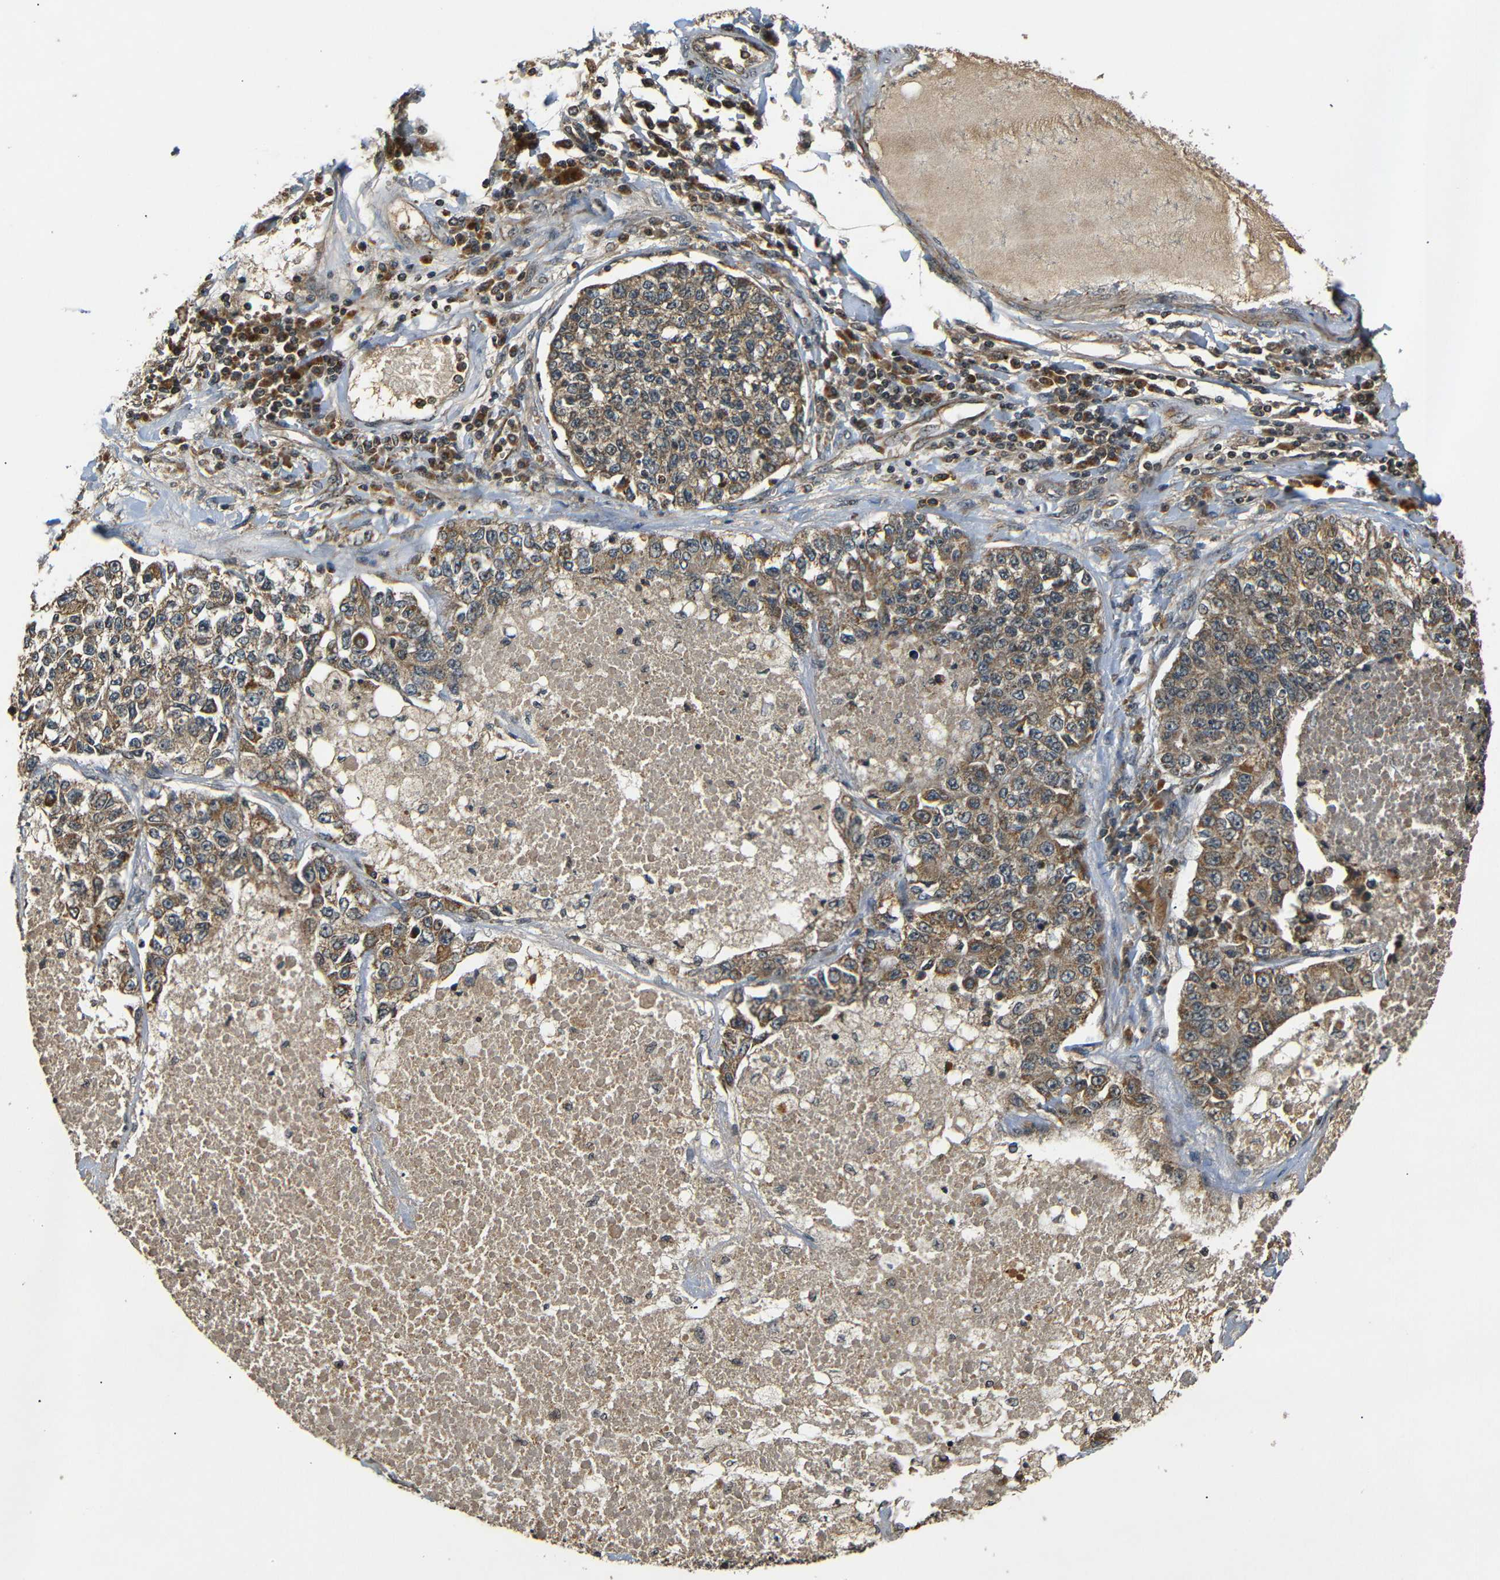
{"staining": {"intensity": "moderate", "quantity": ">75%", "location": "cytoplasmic/membranous"}, "tissue": "lung cancer", "cell_type": "Tumor cells", "image_type": "cancer", "snomed": [{"axis": "morphology", "description": "Adenocarcinoma, NOS"}, {"axis": "topography", "description": "Lung"}], "caption": "A high-resolution image shows immunohistochemistry staining of lung adenocarcinoma, which exhibits moderate cytoplasmic/membranous expression in approximately >75% of tumor cells.", "gene": "TANK", "patient": {"sex": "male", "age": 49}}